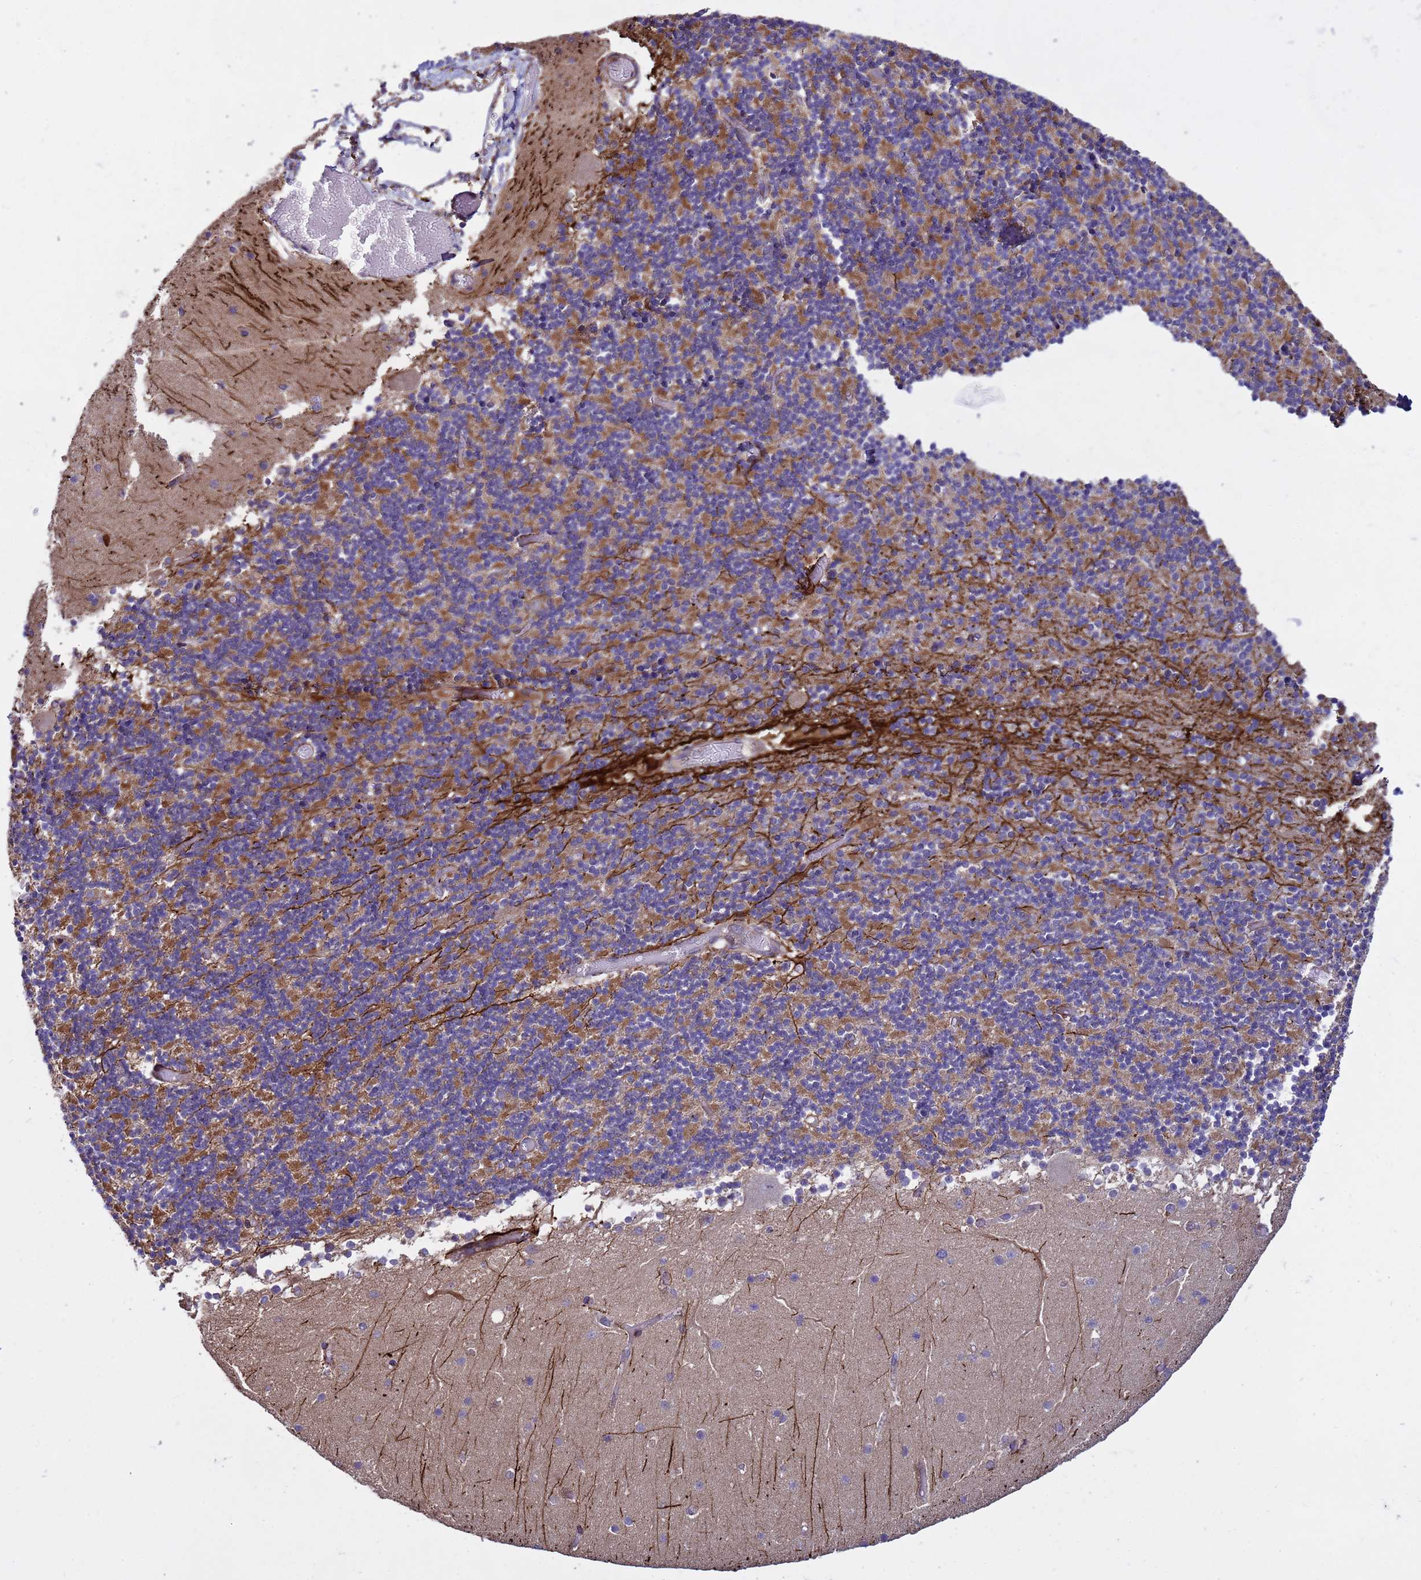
{"staining": {"intensity": "moderate", "quantity": "25%-75%", "location": "cytoplasmic/membranous"}, "tissue": "cerebellum", "cell_type": "Cells in granular layer", "image_type": "normal", "snomed": [{"axis": "morphology", "description": "Normal tissue, NOS"}, {"axis": "topography", "description": "Cerebellum"}], "caption": "This micrograph exhibits IHC staining of unremarkable human cerebellum, with medium moderate cytoplasmic/membranous positivity in approximately 25%-75% of cells in granular layer.", "gene": "TUBGCP3", "patient": {"sex": "female", "age": 28}}